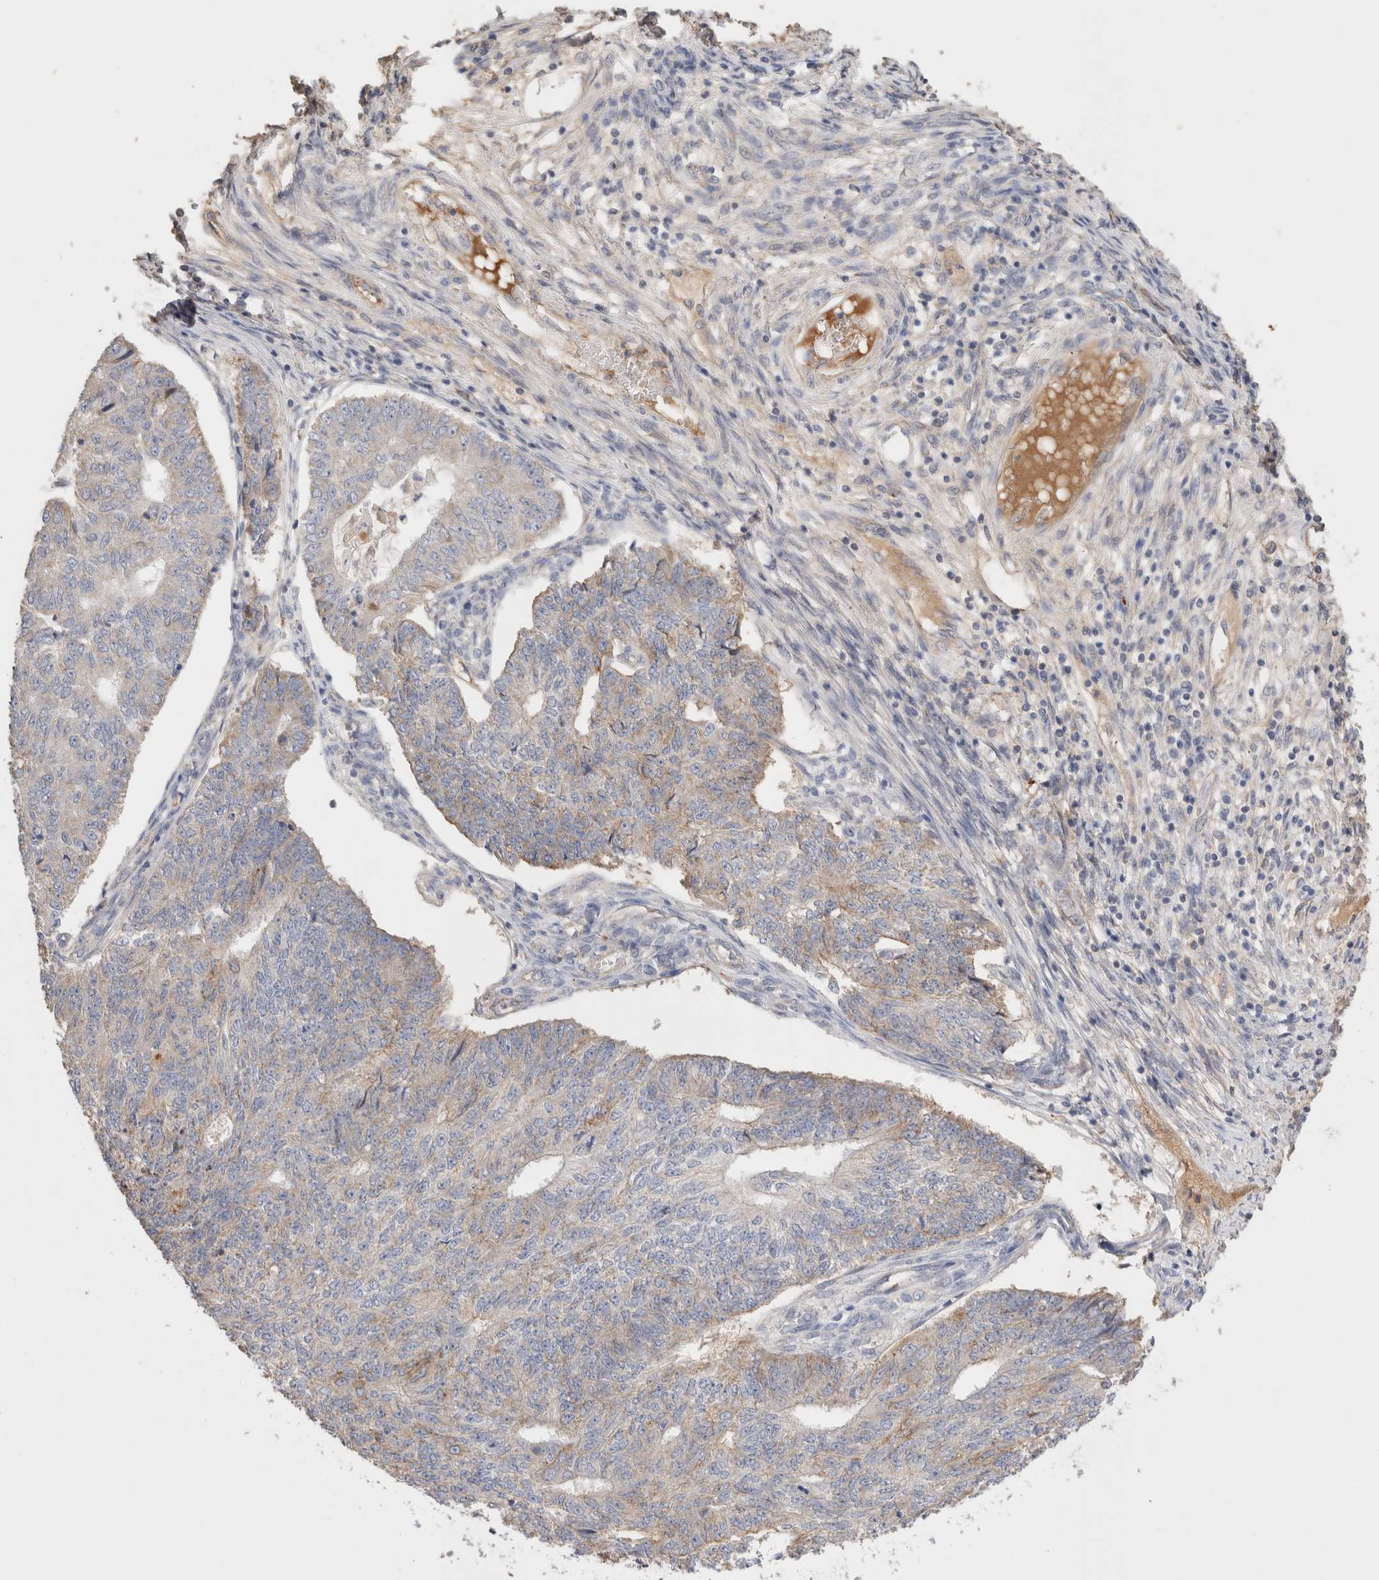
{"staining": {"intensity": "weak", "quantity": "<25%", "location": "cytoplasmic/membranous"}, "tissue": "endometrial cancer", "cell_type": "Tumor cells", "image_type": "cancer", "snomed": [{"axis": "morphology", "description": "Adenocarcinoma, NOS"}, {"axis": "topography", "description": "Endometrium"}], "caption": "High power microscopy histopathology image of an immunohistochemistry (IHC) histopathology image of endometrial cancer (adenocarcinoma), revealing no significant staining in tumor cells.", "gene": "PROS1", "patient": {"sex": "female", "age": 32}}